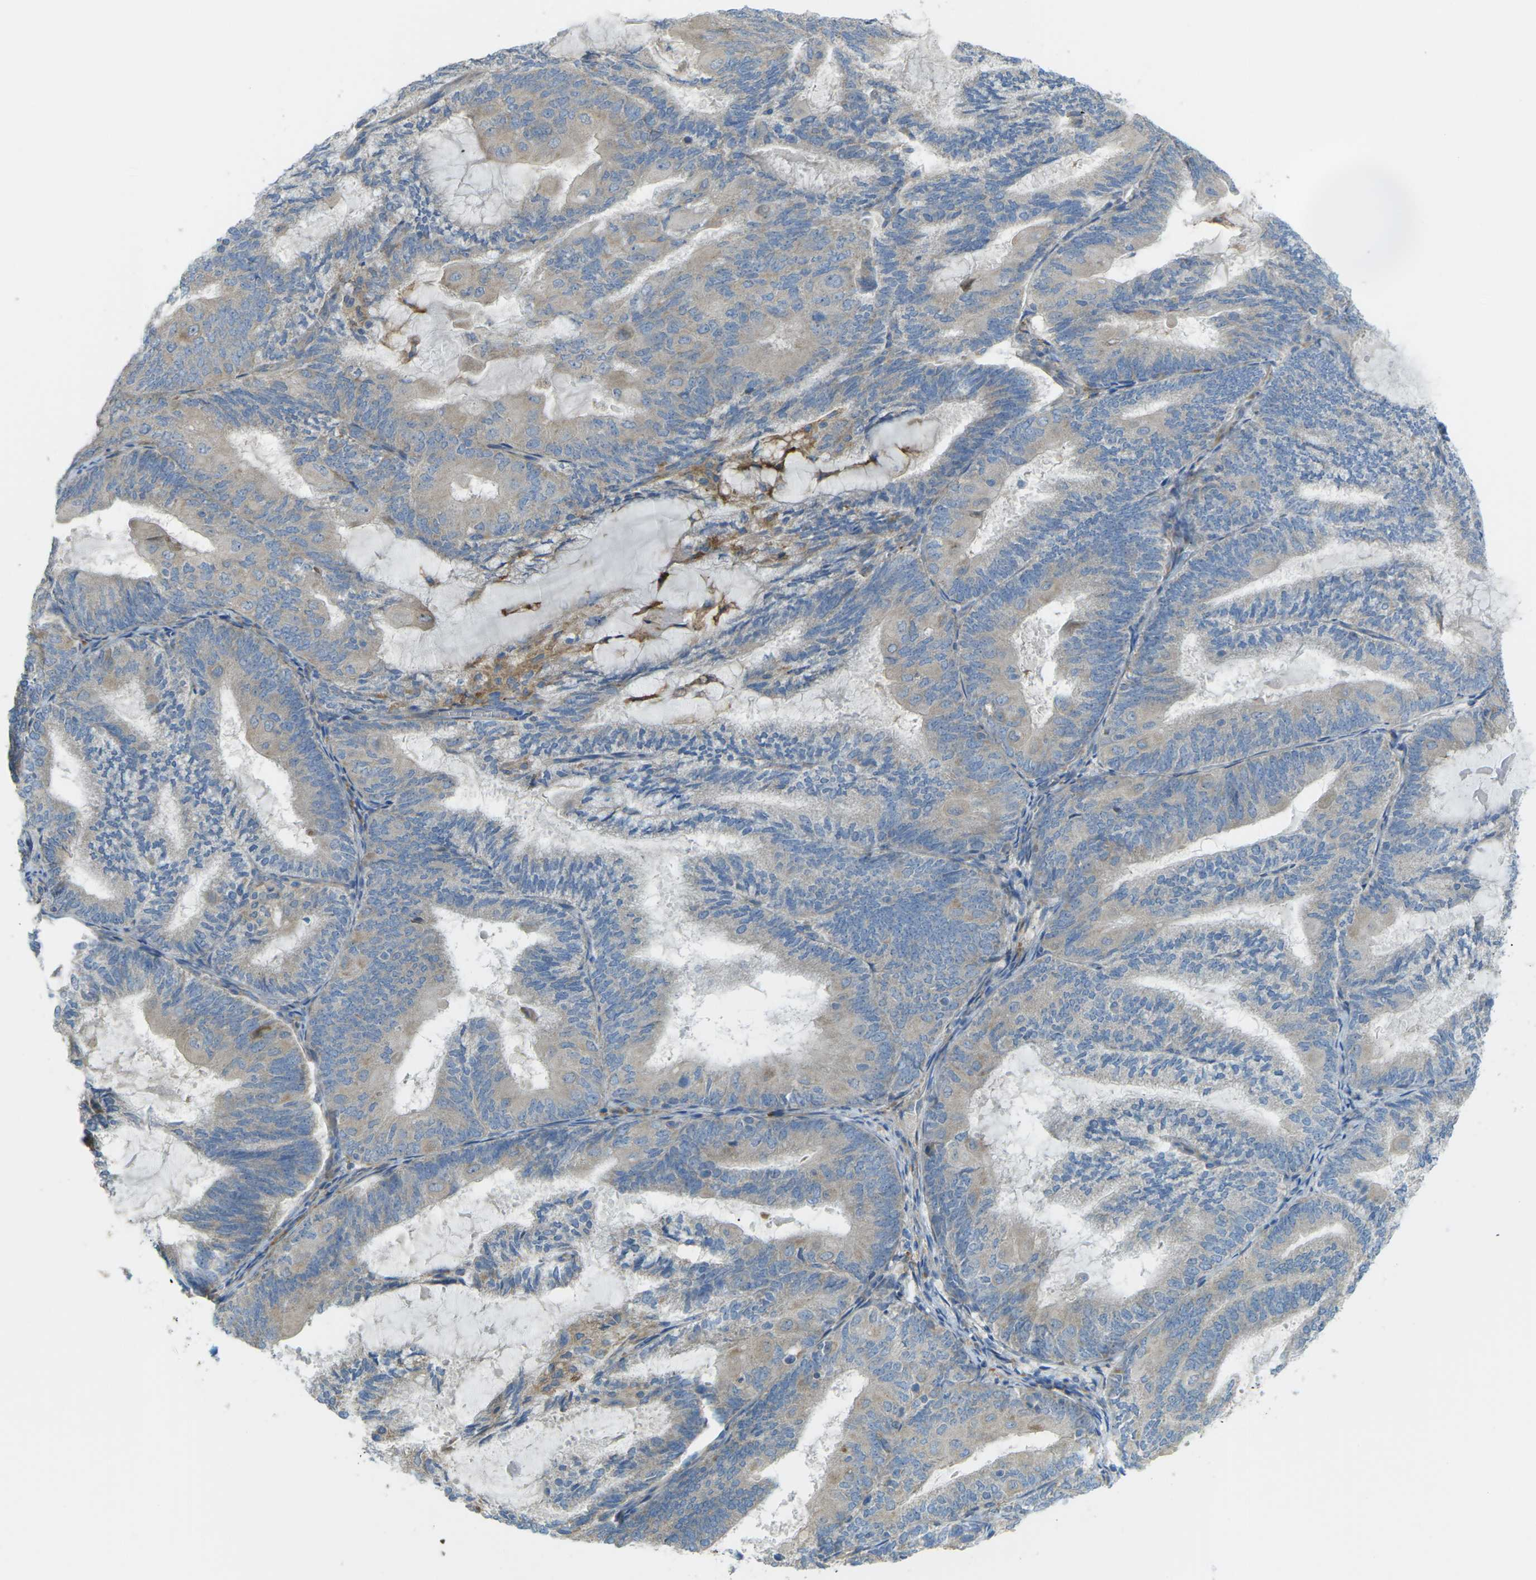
{"staining": {"intensity": "weak", "quantity": ">75%", "location": "cytoplasmic/membranous"}, "tissue": "endometrial cancer", "cell_type": "Tumor cells", "image_type": "cancer", "snomed": [{"axis": "morphology", "description": "Adenocarcinoma, NOS"}, {"axis": "topography", "description": "Endometrium"}], "caption": "There is low levels of weak cytoplasmic/membranous positivity in tumor cells of endometrial adenocarcinoma, as demonstrated by immunohistochemical staining (brown color).", "gene": "MYLK4", "patient": {"sex": "female", "age": 81}}